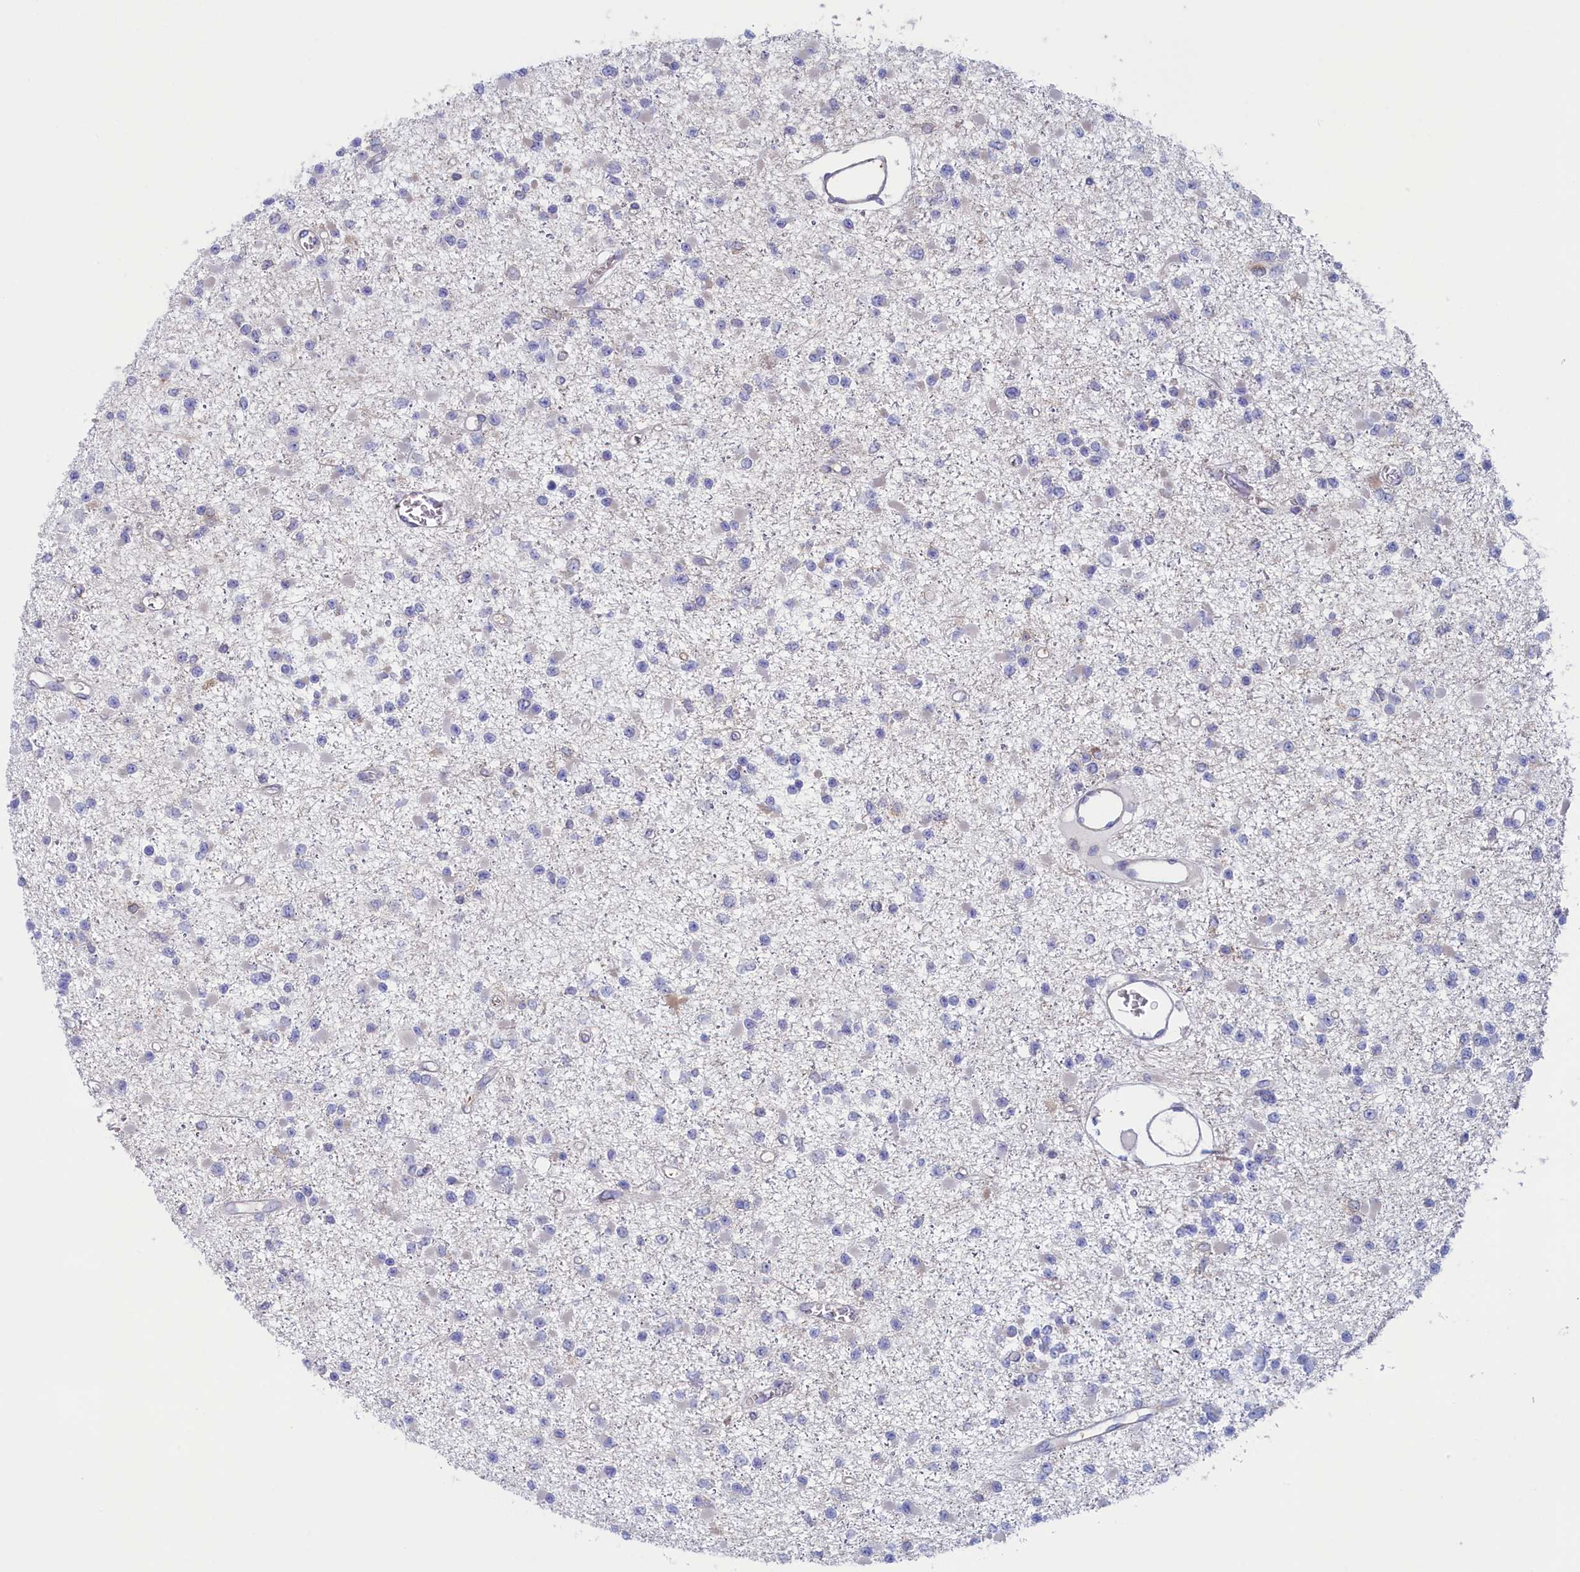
{"staining": {"intensity": "negative", "quantity": "none", "location": "none"}, "tissue": "glioma", "cell_type": "Tumor cells", "image_type": "cancer", "snomed": [{"axis": "morphology", "description": "Glioma, malignant, Low grade"}, {"axis": "topography", "description": "Brain"}], "caption": "IHC of human malignant glioma (low-grade) shows no expression in tumor cells.", "gene": "SYNDIG1L", "patient": {"sex": "female", "age": 22}}